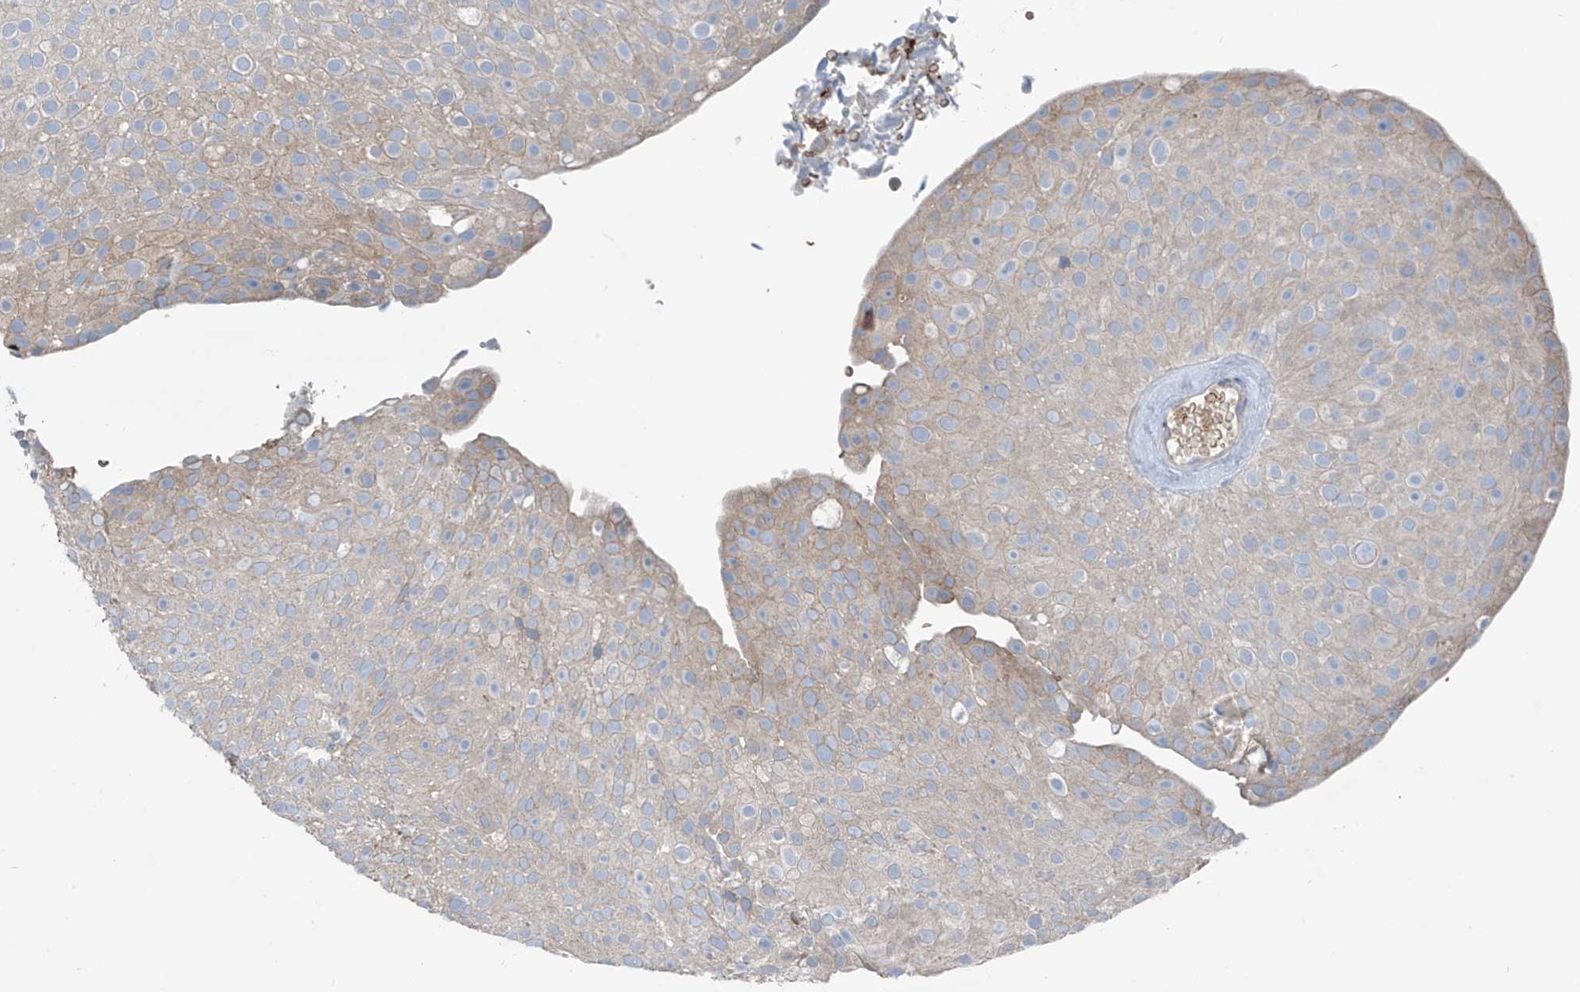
{"staining": {"intensity": "weak", "quantity": "<25%", "location": "cytoplasmic/membranous"}, "tissue": "urothelial cancer", "cell_type": "Tumor cells", "image_type": "cancer", "snomed": [{"axis": "morphology", "description": "Urothelial carcinoma, Low grade"}, {"axis": "topography", "description": "Urinary bladder"}], "caption": "The photomicrograph demonstrates no significant positivity in tumor cells of urothelial cancer.", "gene": "SLC12A6", "patient": {"sex": "male", "age": 78}}